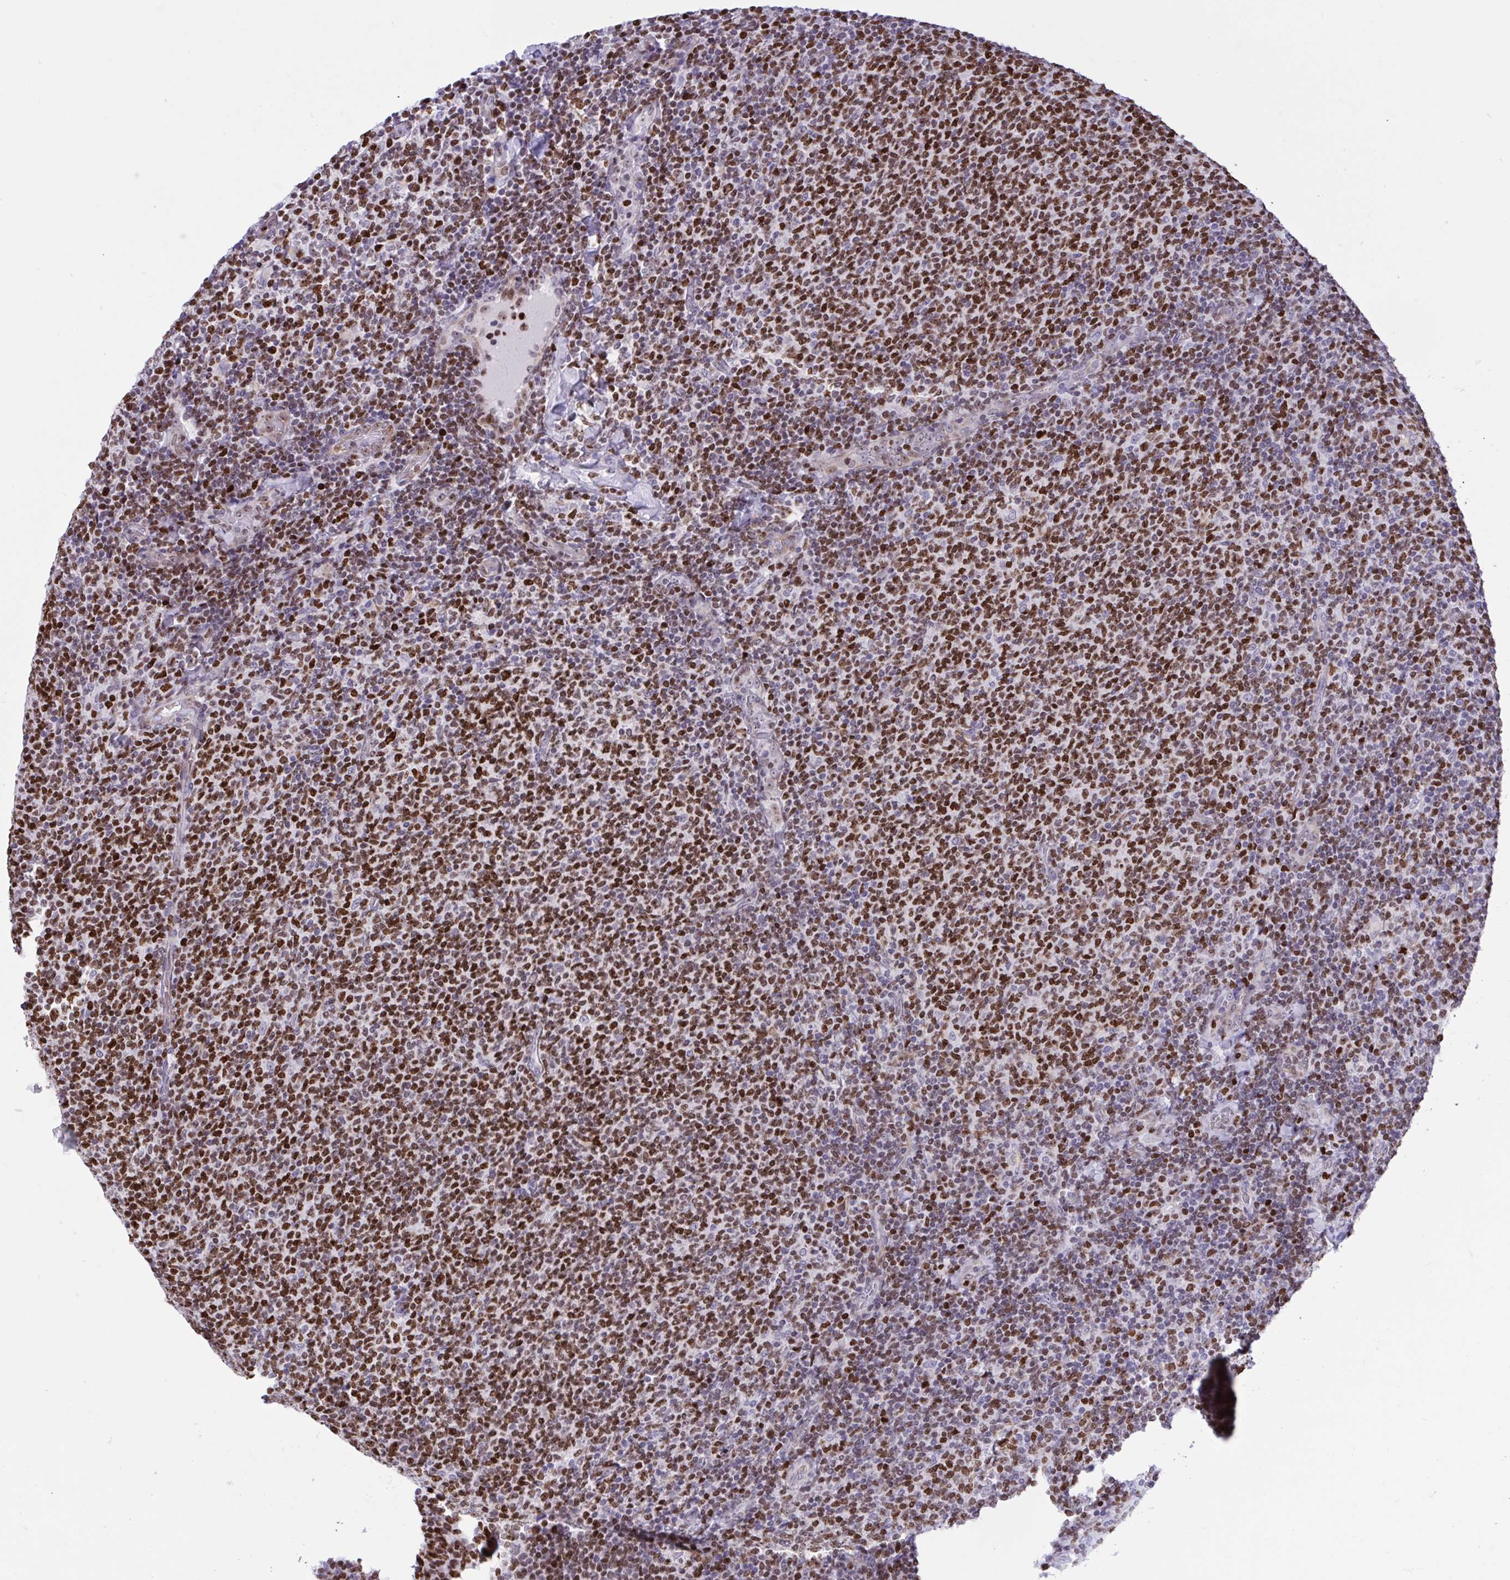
{"staining": {"intensity": "strong", "quantity": "25%-75%", "location": "nuclear"}, "tissue": "lymphoma", "cell_type": "Tumor cells", "image_type": "cancer", "snomed": [{"axis": "morphology", "description": "Malignant lymphoma, non-Hodgkin's type, Low grade"}, {"axis": "topography", "description": "Lymph node"}], "caption": "An image showing strong nuclear expression in approximately 25%-75% of tumor cells in malignant lymphoma, non-Hodgkin's type (low-grade), as visualized by brown immunohistochemical staining.", "gene": "HMGB2", "patient": {"sex": "male", "age": 52}}